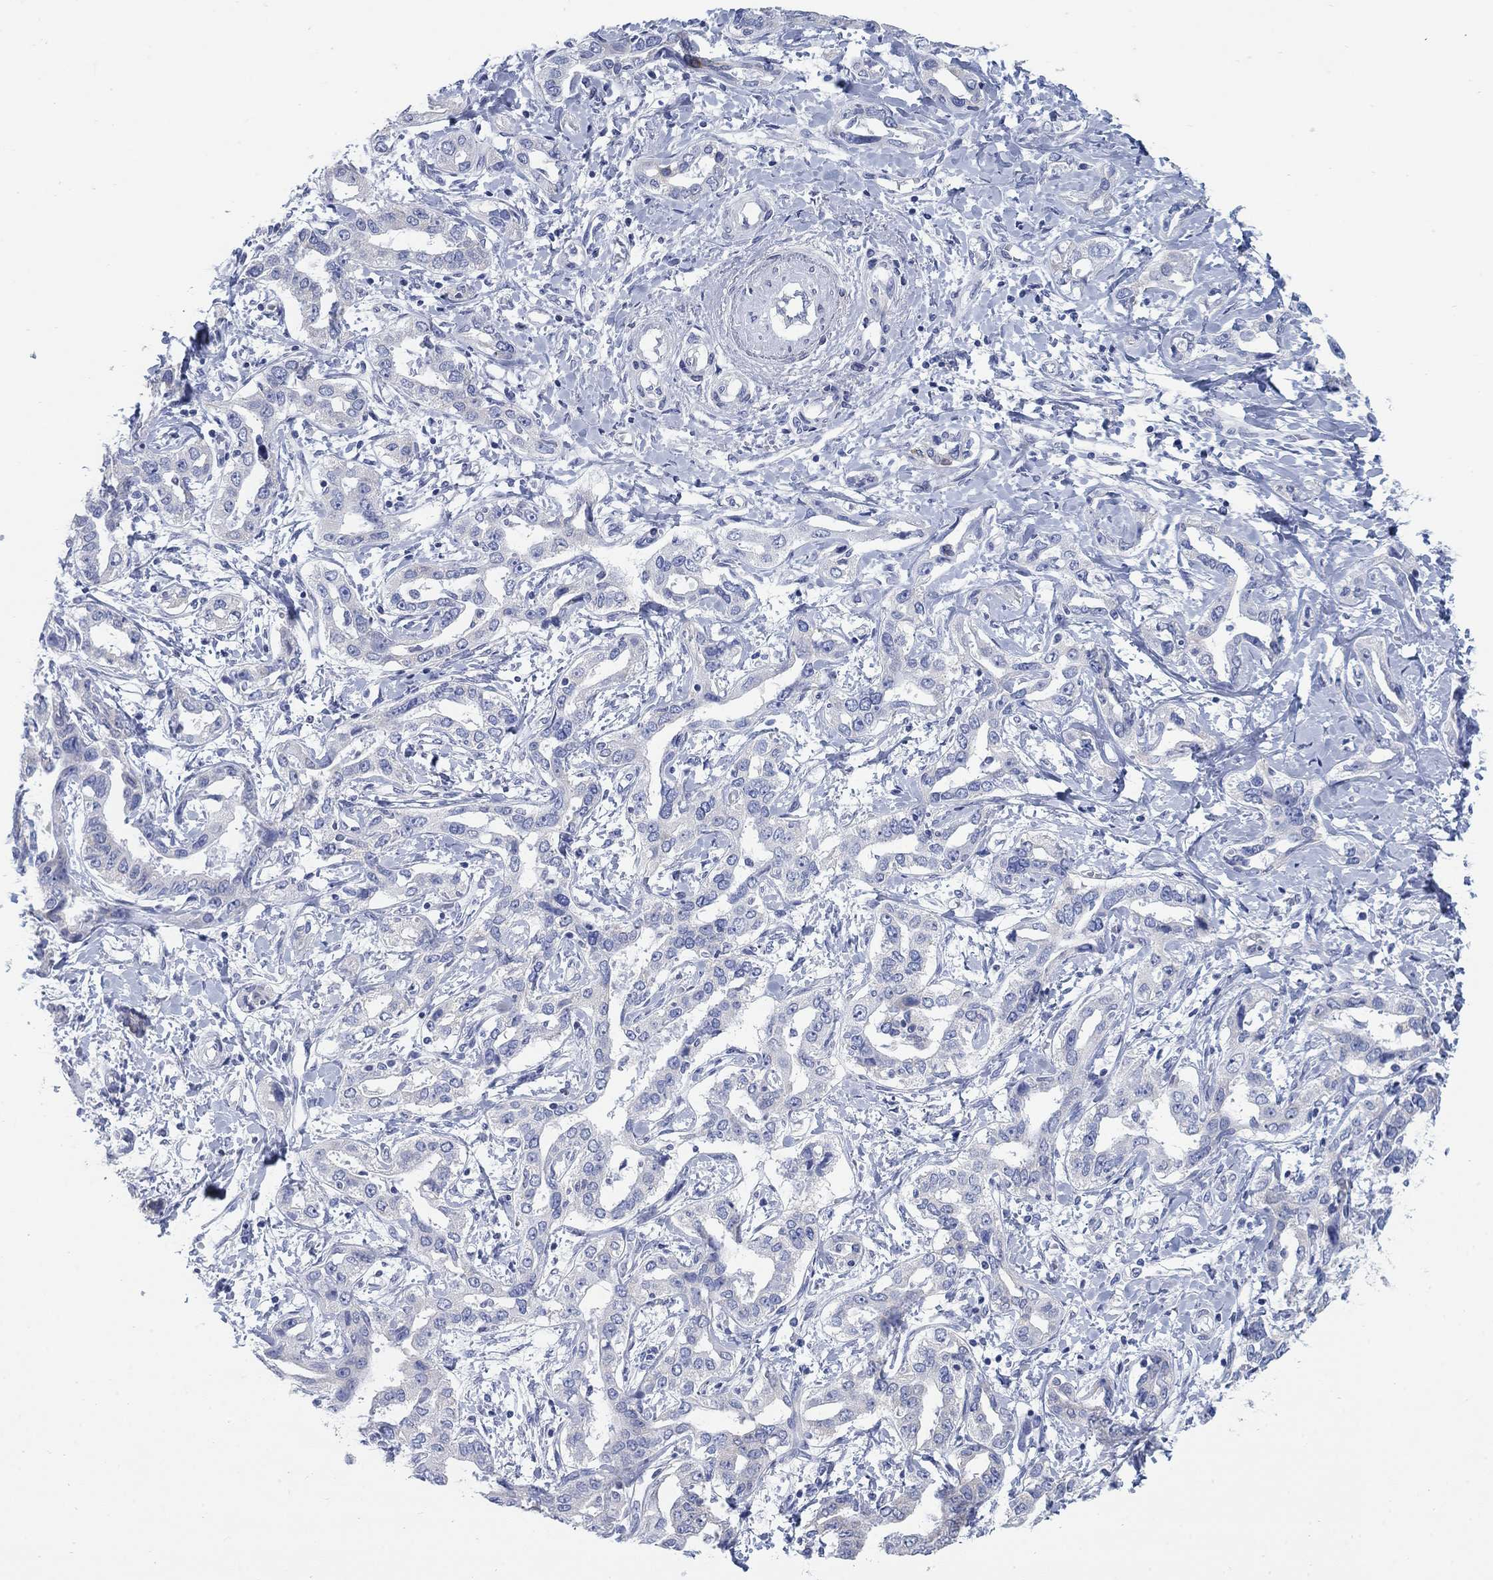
{"staining": {"intensity": "negative", "quantity": "none", "location": "none"}, "tissue": "liver cancer", "cell_type": "Tumor cells", "image_type": "cancer", "snomed": [{"axis": "morphology", "description": "Cholangiocarcinoma"}, {"axis": "topography", "description": "Liver"}], "caption": "Immunohistochemical staining of liver cholangiocarcinoma shows no significant staining in tumor cells.", "gene": "SCCPDH", "patient": {"sex": "male", "age": 59}}